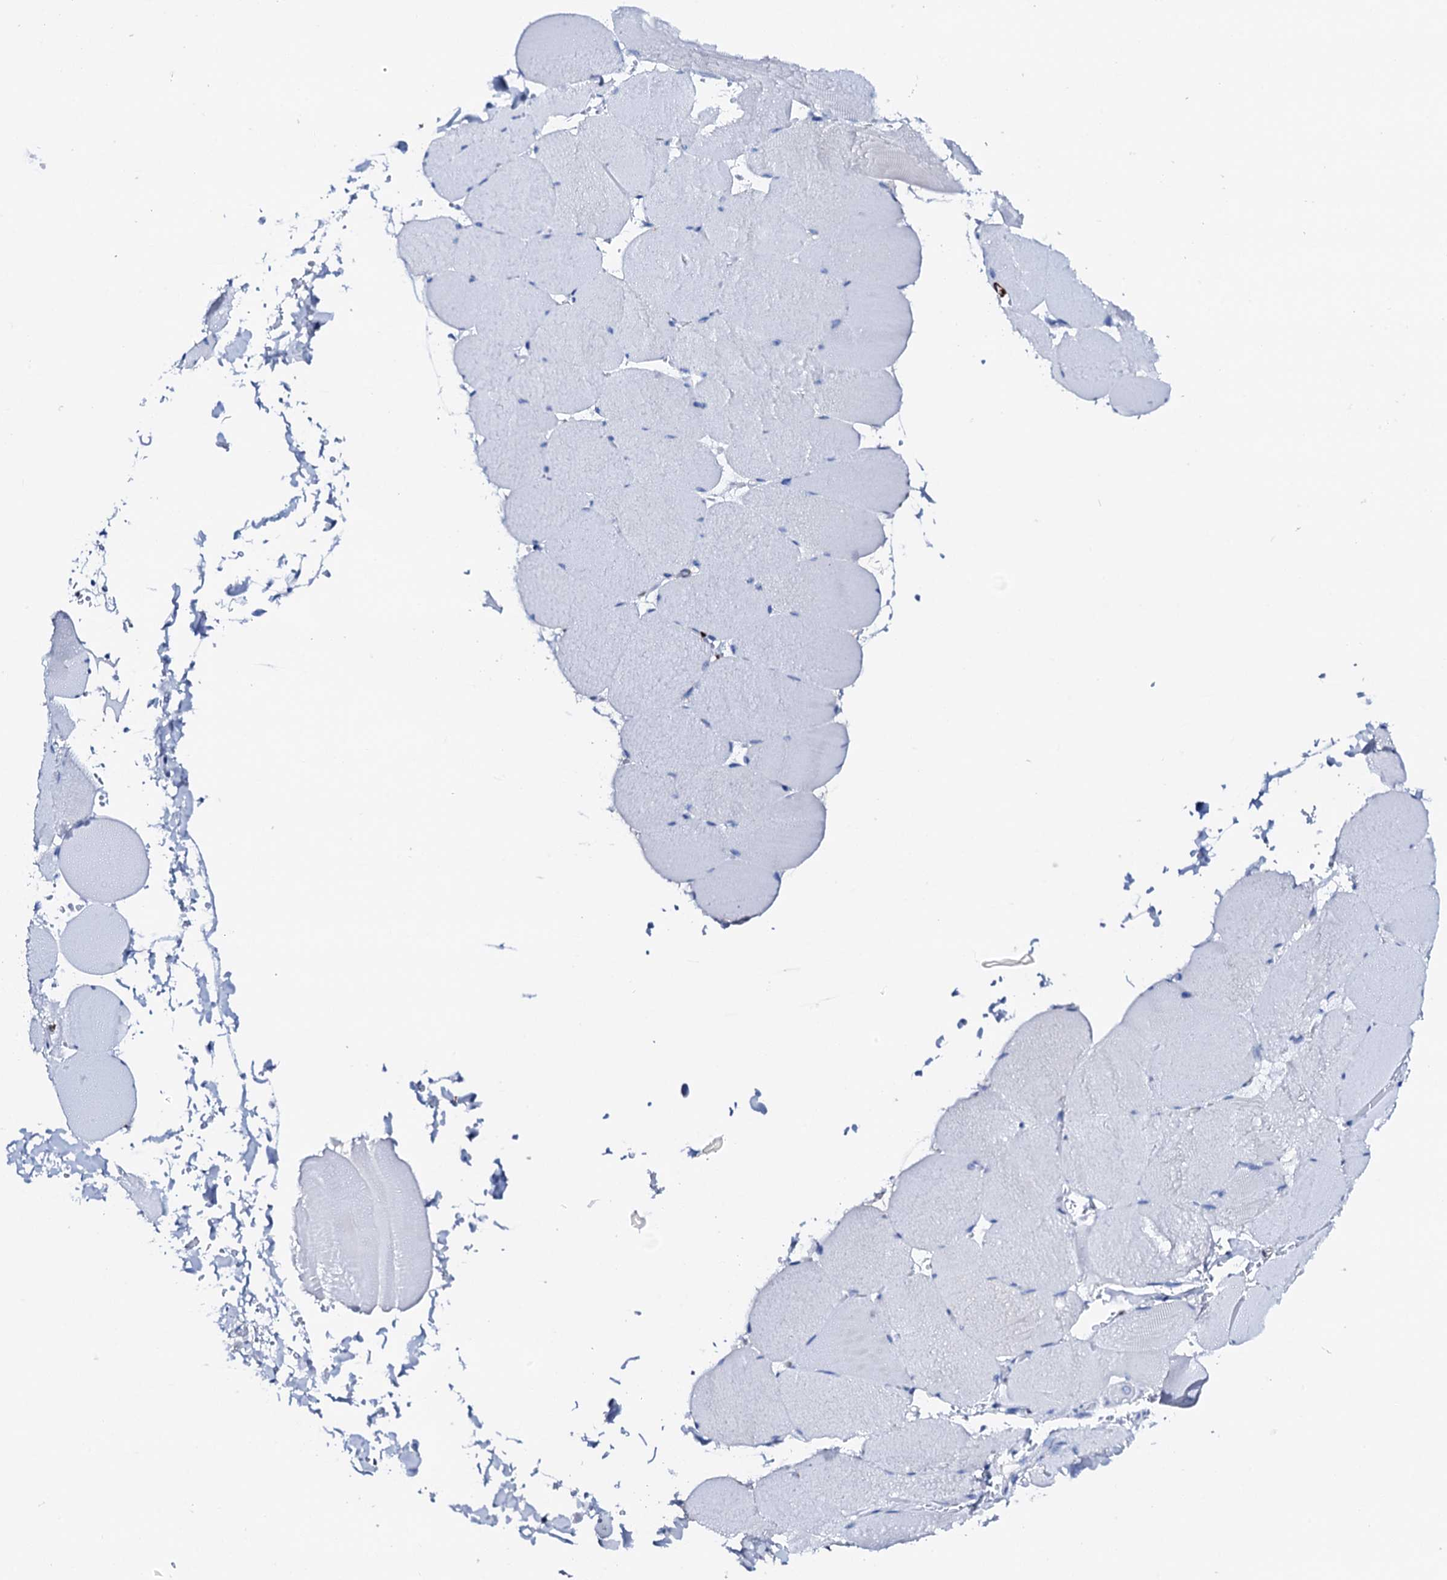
{"staining": {"intensity": "negative", "quantity": "none", "location": "none"}, "tissue": "skeletal muscle", "cell_type": "Myocytes", "image_type": "normal", "snomed": [{"axis": "morphology", "description": "Normal tissue, NOS"}, {"axis": "topography", "description": "Skeletal muscle"}, {"axis": "topography", "description": "Head-Neck"}], "caption": "IHC of normal human skeletal muscle displays no positivity in myocytes. The staining is performed using DAB (3,3'-diaminobenzidine) brown chromogen with nuclei counter-stained in using hematoxylin.", "gene": "NRIP2", "patient": {"sex": "male", "age": 66}}